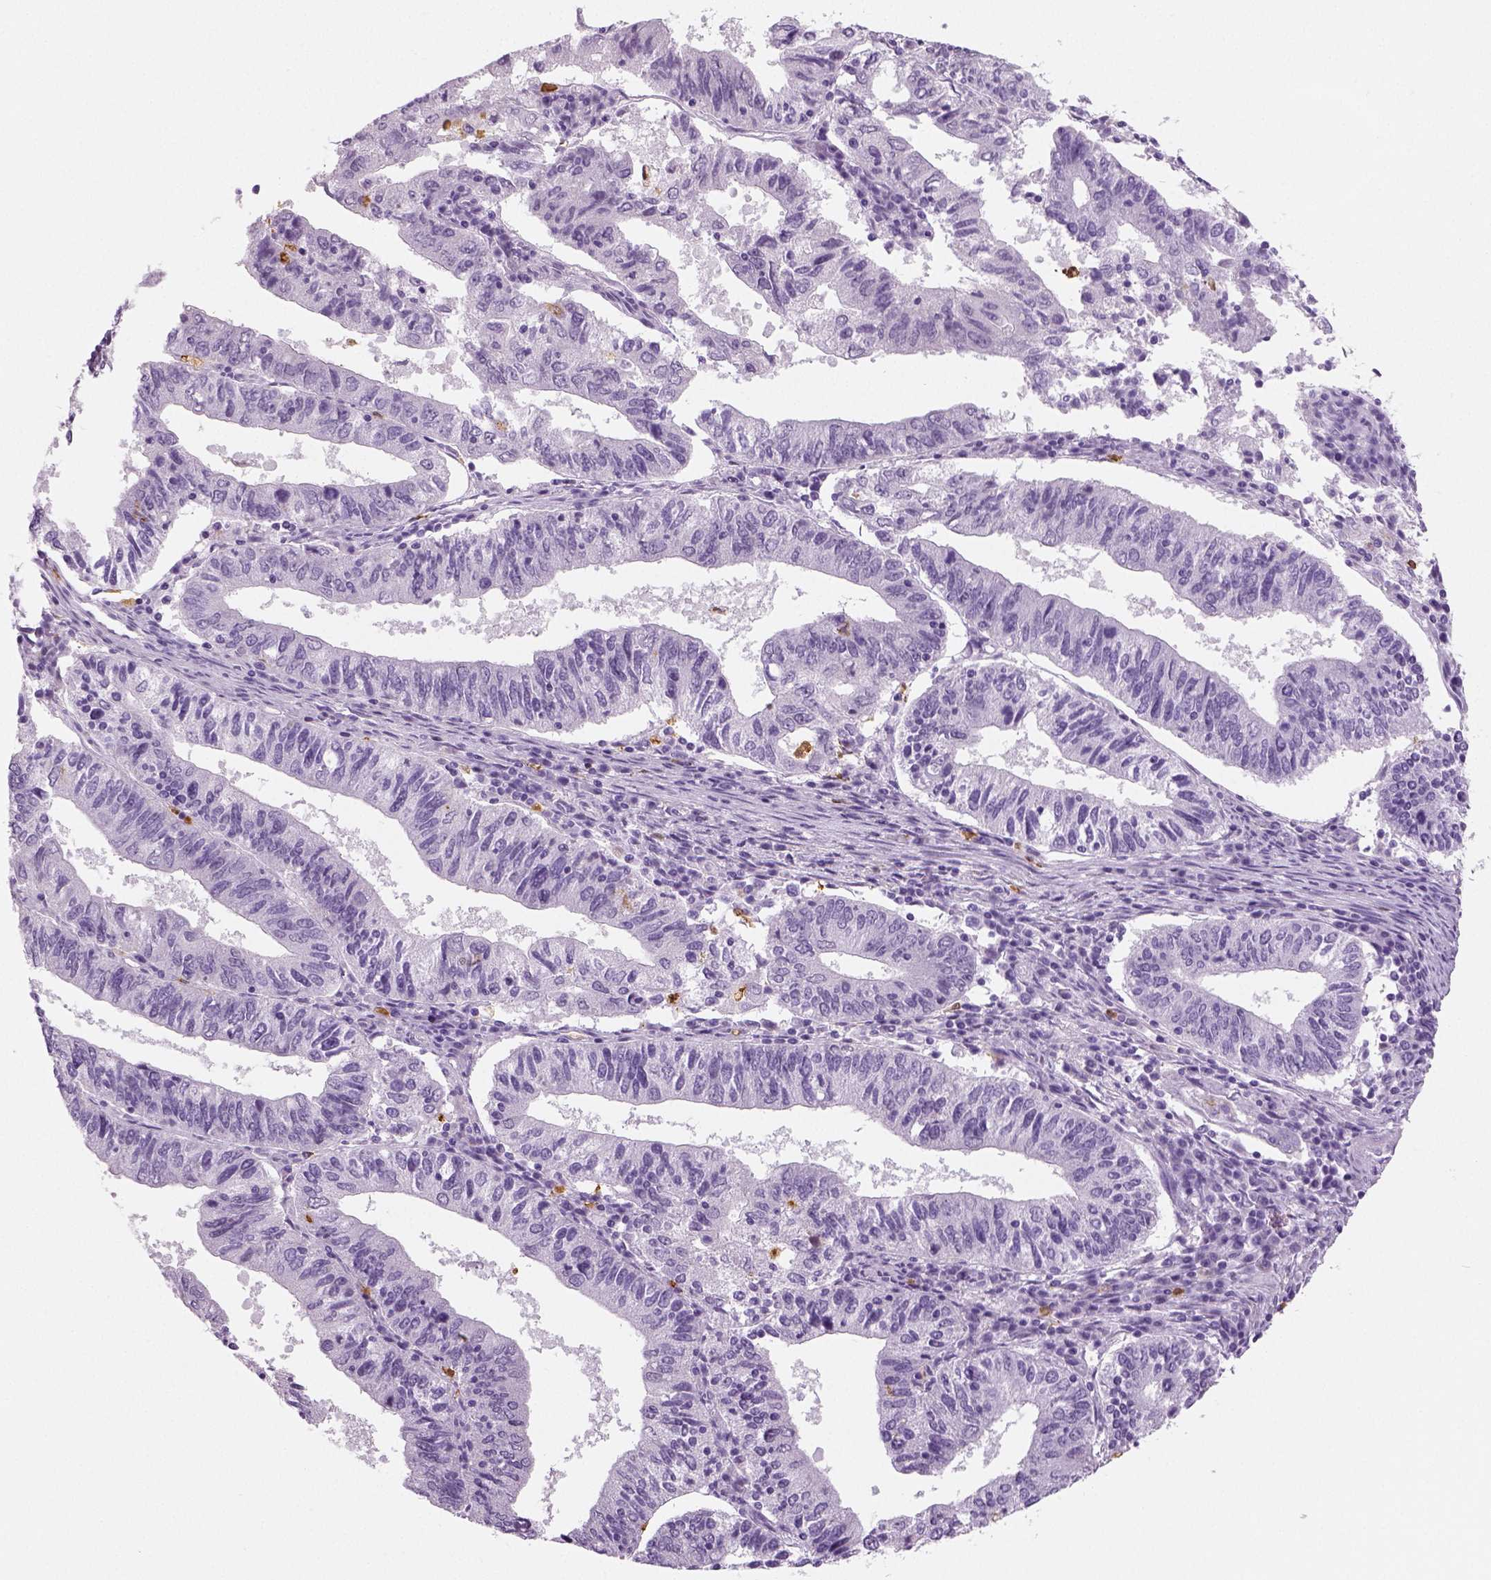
{"staining": {"intensity": "negative", "quantity": "none", "location": "none"}, "tissue": "endometrial cancer", "cell_type": "Tumor cells", "image_type": "cancer", "snomed": [{"axis": "morphology", "description": "Adenocarcinoma, NOS"}, {"axis": "topography", "description": "Endometrium"}], "caption": "A high-resolution histopathology image shows immunohistochemistry staining of adenocarcinoma (endometrial), which demonstrates no significant expression in tumor cells. The staining is performed using DAB (3,3'-diaminobenzidine) brown chromogen with nuclei counter-stained in using hematoxylin.", "gene": "NECAB2", "patient": {"sex": "female", "age": 82}}